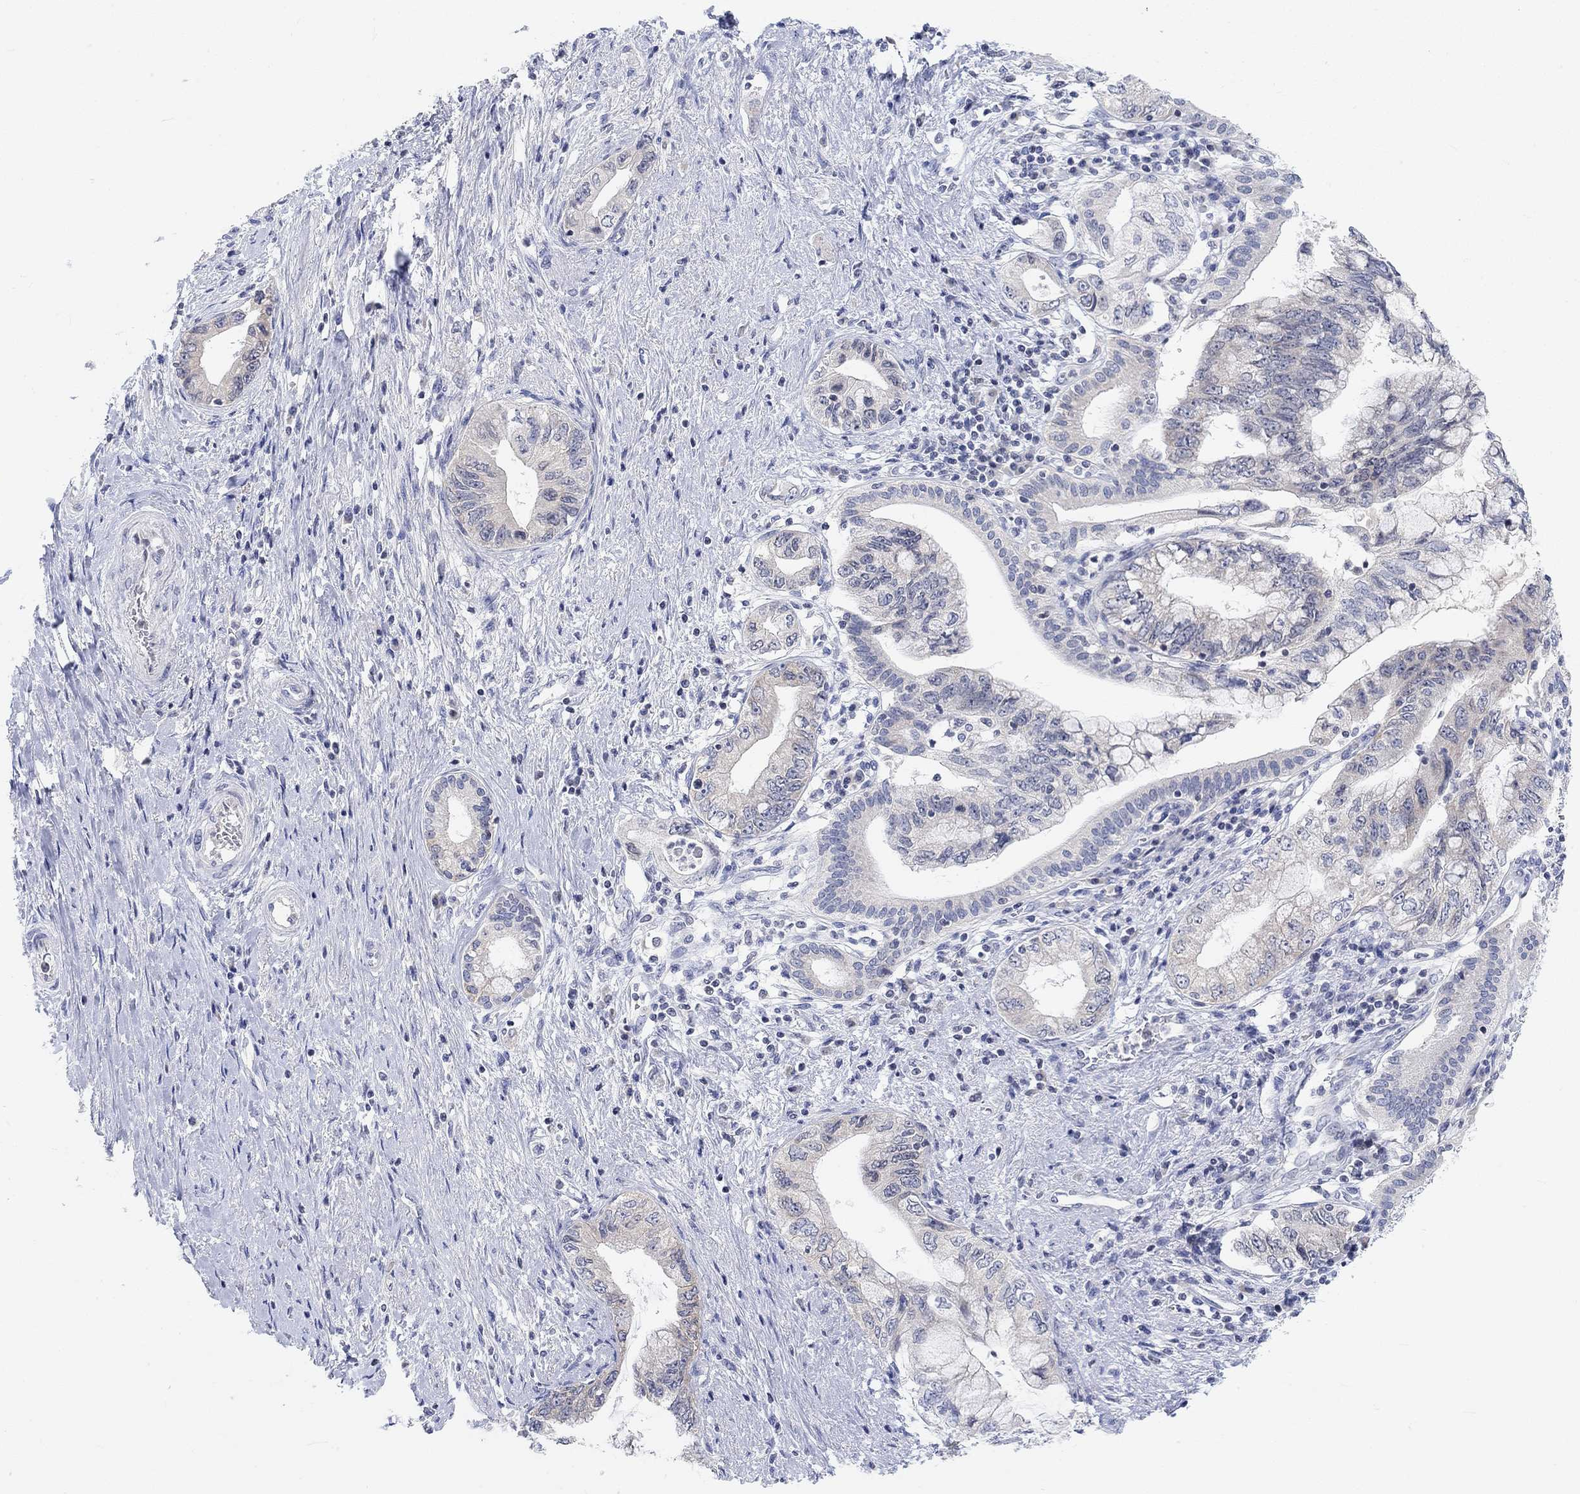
{"staining": {"intensity": "negative", "quantity": "none", "location": "none"}, "tissue": "pancreatic cancer", "cell_type": "Tumor cells", "image_type": "cancer", "snomed": [{"axis": "morphology", "description": "Adenocarcinoma, NOS"}, {"axis": "topography", "description": "Pancreas"}], "caption": "Photomicrograph shows no protein positivity in tumor cells of pancreatic cancer tissue.", "gene": "ATP6V1E2", "patient": {"sex": "female", "age": 73}}